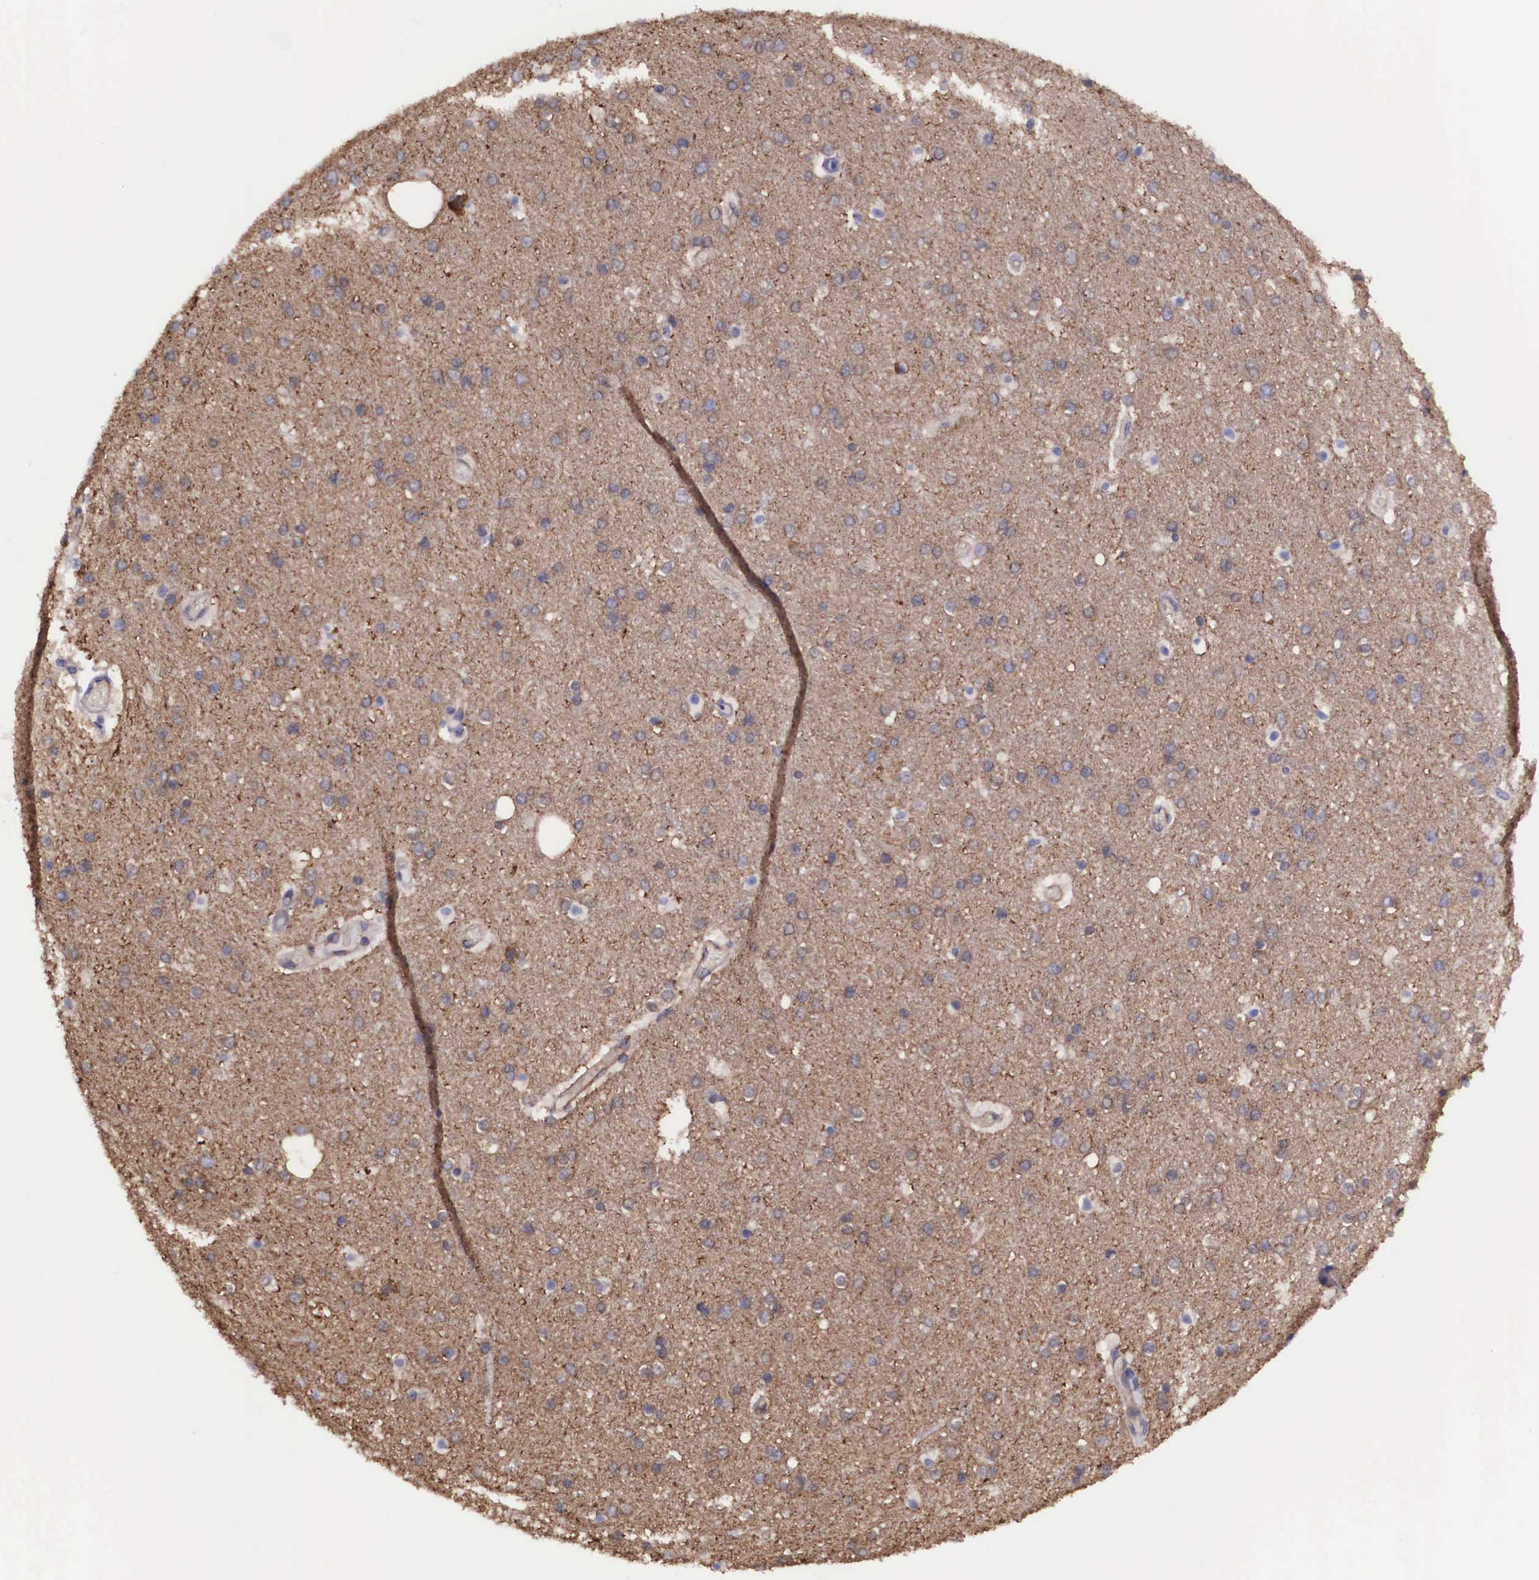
{"staining": {"intensity": "negative", "quantity": "none", "location": "none"}, "tissue": "cerebral cortex", "cell_type": "Endothelial cells", "image_type": "normal", "snomed": [{"axis": "morphology", "description": "Normal tissue, NOS"}, {"axis": "topography", "description": "Cerebral cortex"}], "caption": "Immunohistochemistry (IHC) photomicrograph of unremarkable cerebral cortex: human cerebral cortex stained with DAB displays no significant protein positivity in endothelial cells.", "gene": "BCAR1", "patient": {"sex": "female", "age": 54}}